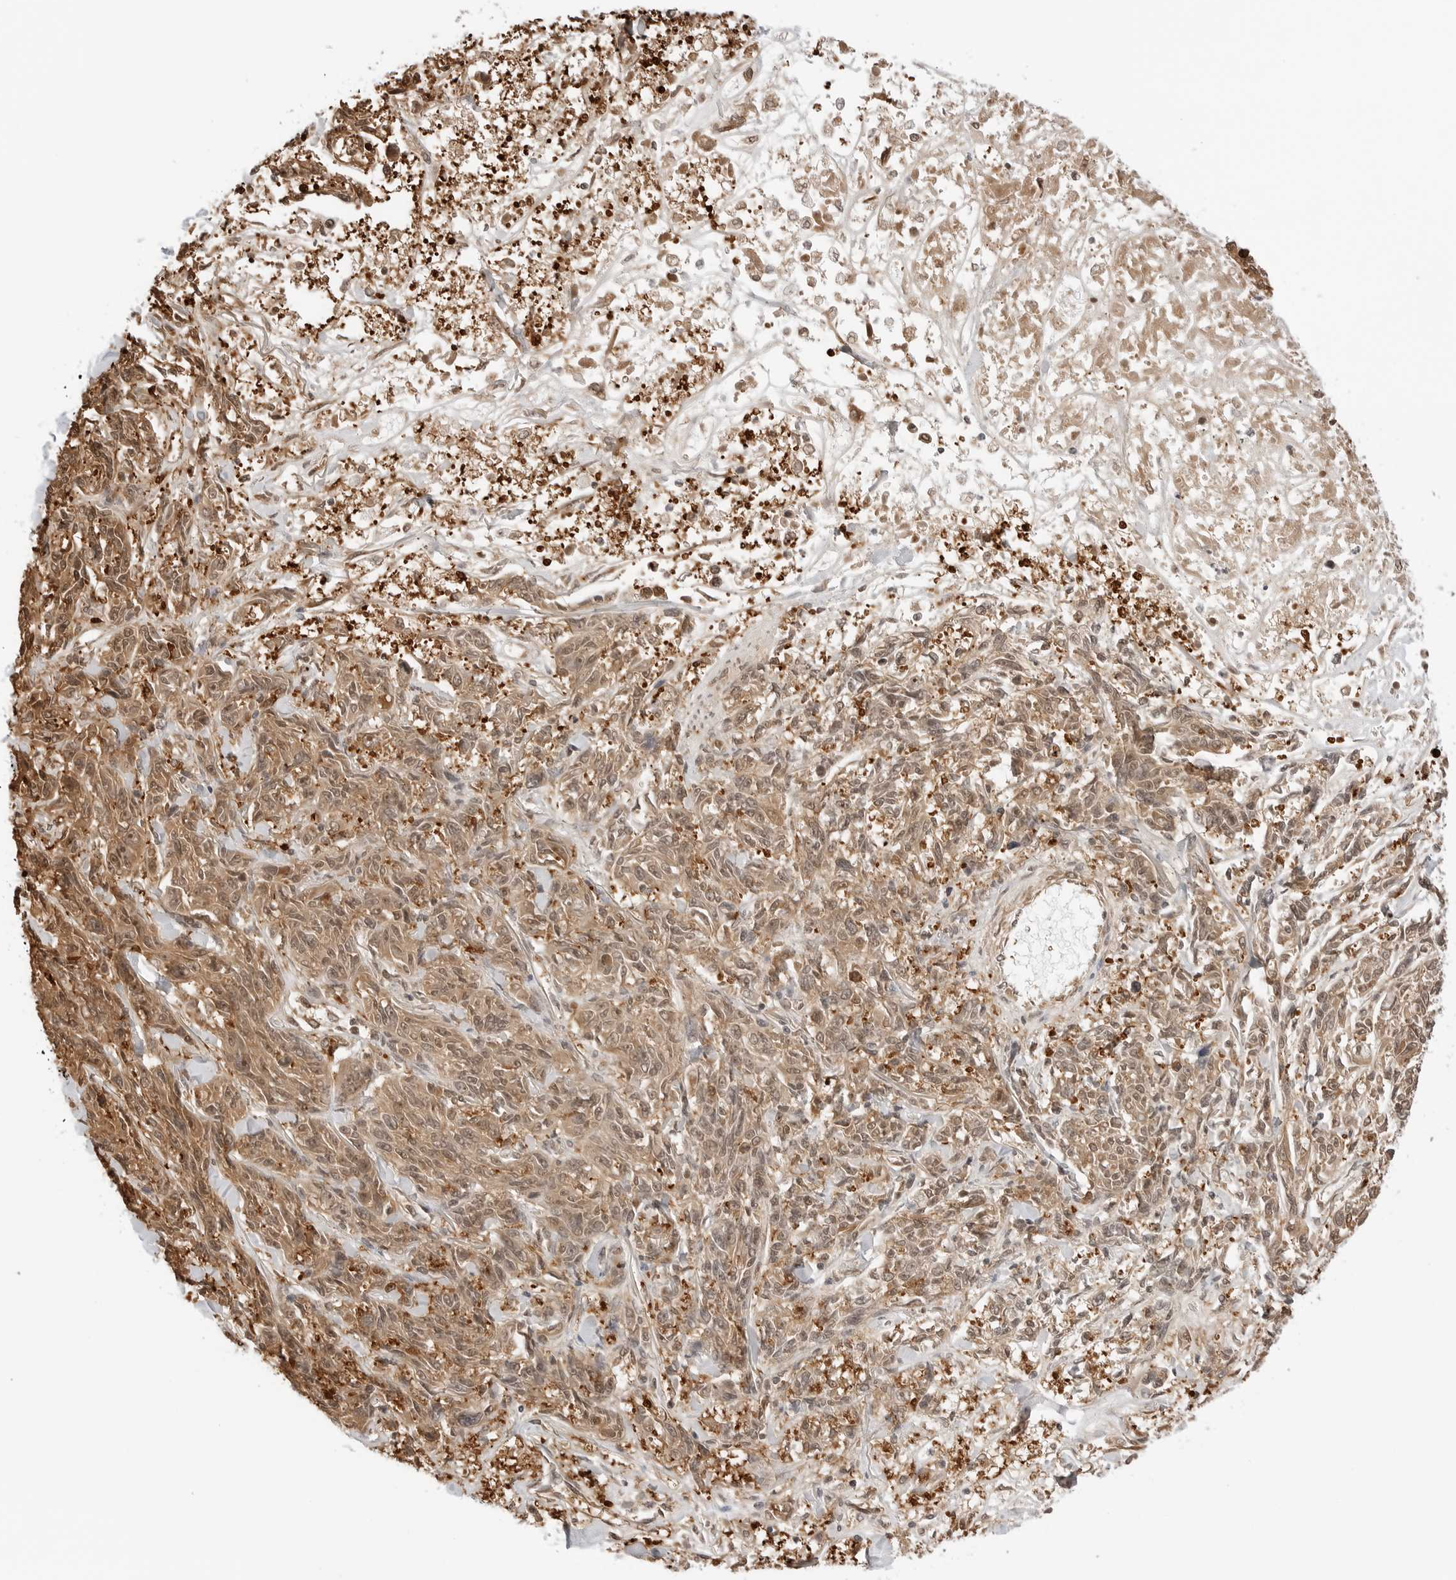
{"staining": {"intensity": "moderate", "quantity": ">75%", "location": "cytoplasmic/membranous,nuclear"}, "tissue": "melanoma", "cell_type": "Tumor cells", "image_type": "cancer", "snomed": [{"axis": "morphology", "description": "Malignant melanoma, NOS"}, {"axis": "topography", "description": "Skin"}], "caption": "Protein expression analysis of melanoma demonstrates moderate cytoplasmic/membranous and nuclear staining in approximately >75% of tumor cells.", "gene": "NUDC", "patient": {"sex": "male", "age": 53}}